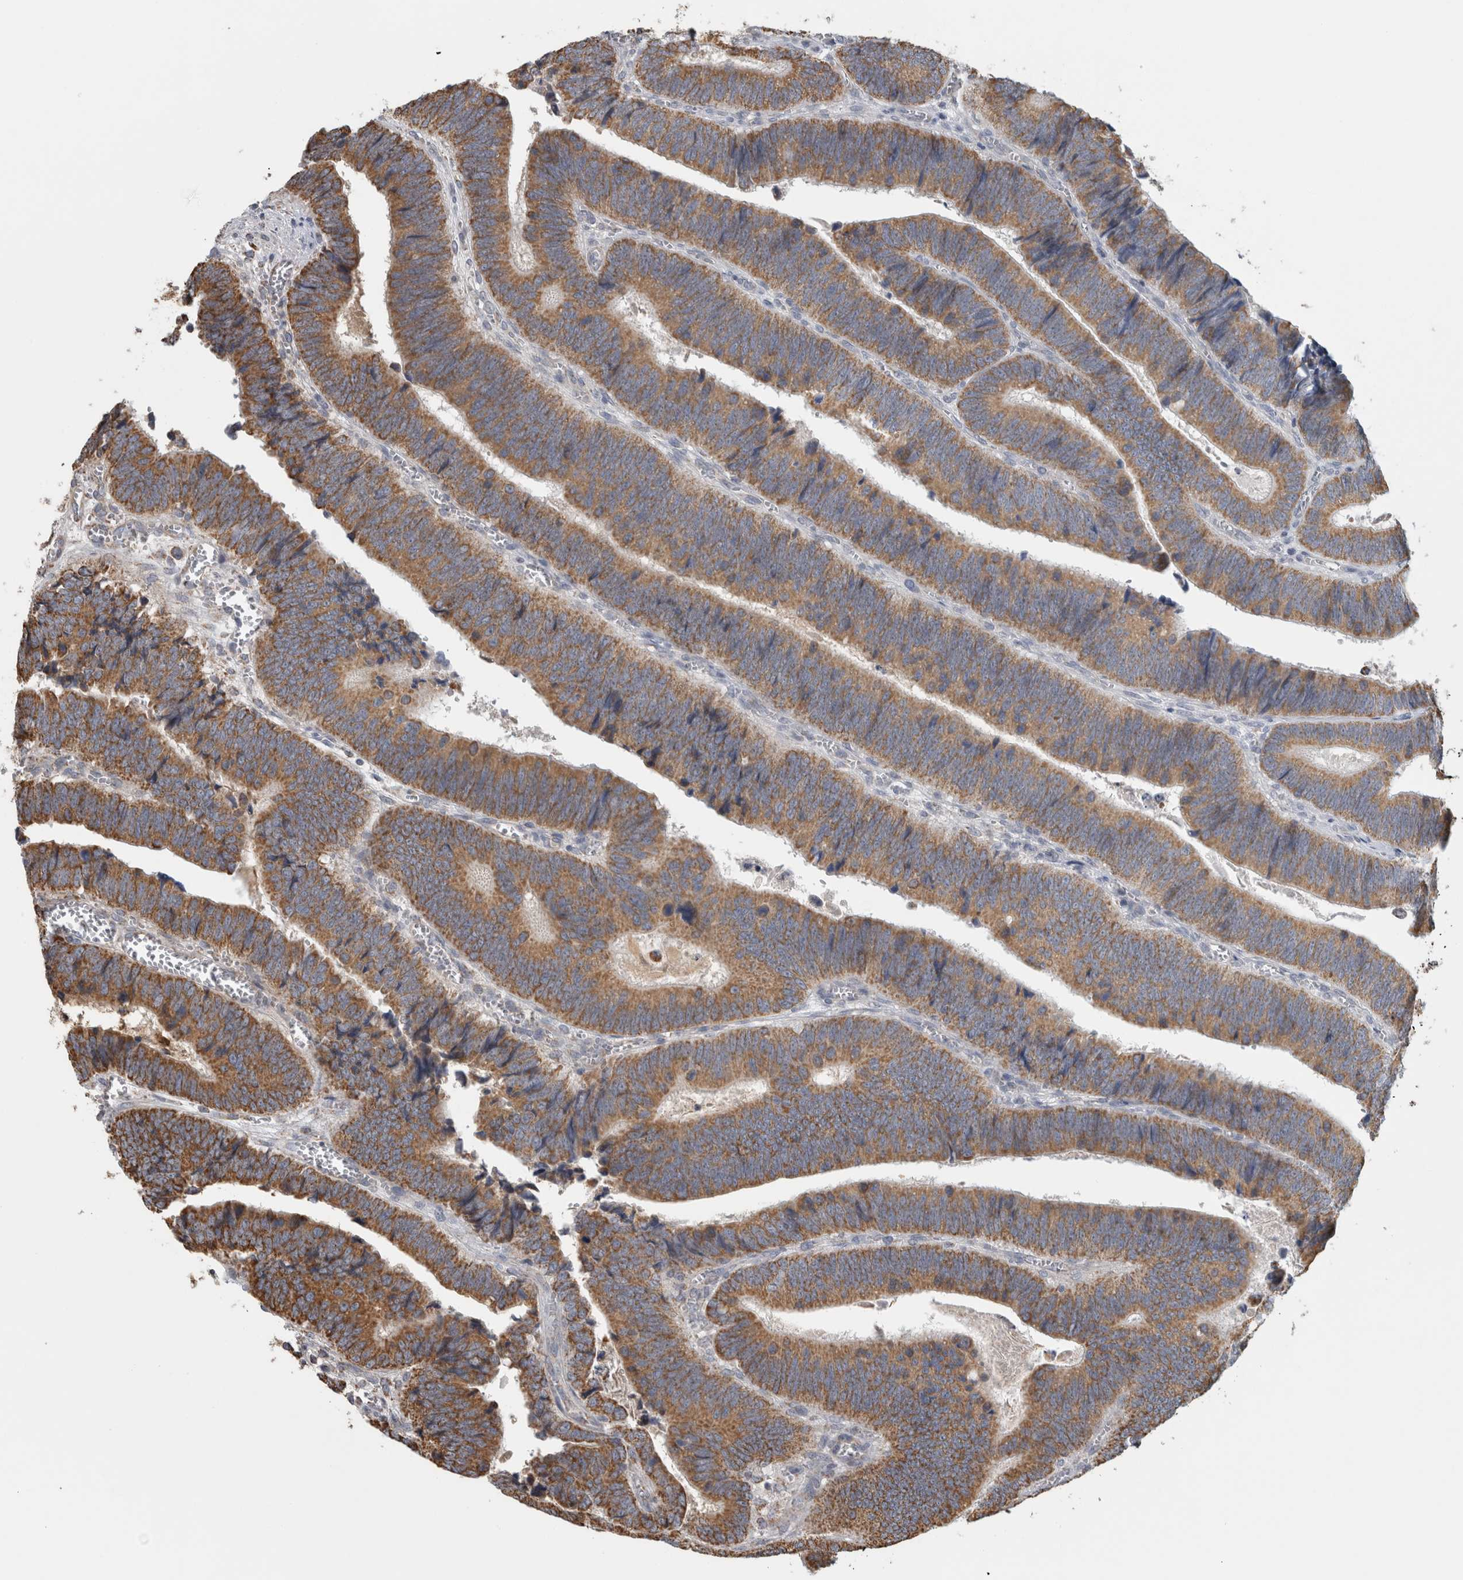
{"staining": {"intensity": "moderate", "quantity": ">75%", "location": "cytoplasmic/membranous"}, "tissue": "colorectal cancer", "cell_type": "Tumor cells", "image_type": "cancer", "snomed": [{"axis": "morphology", "description": "Inflammation, NOS"}, {"axis": "morphology", "description": "Adenocarcinoma, NOS"}, {"axis": "topography", "description": "Colon"}], "caption": "Immunohistochemistry of human adenocarcinoma (colorectal) displays medium levels of moderate cytoplasmic/membranous positivity in about >75% of tumor cells.", "gene": "ST8SIA1", "patient": {"sex": "male", "age": 72}}